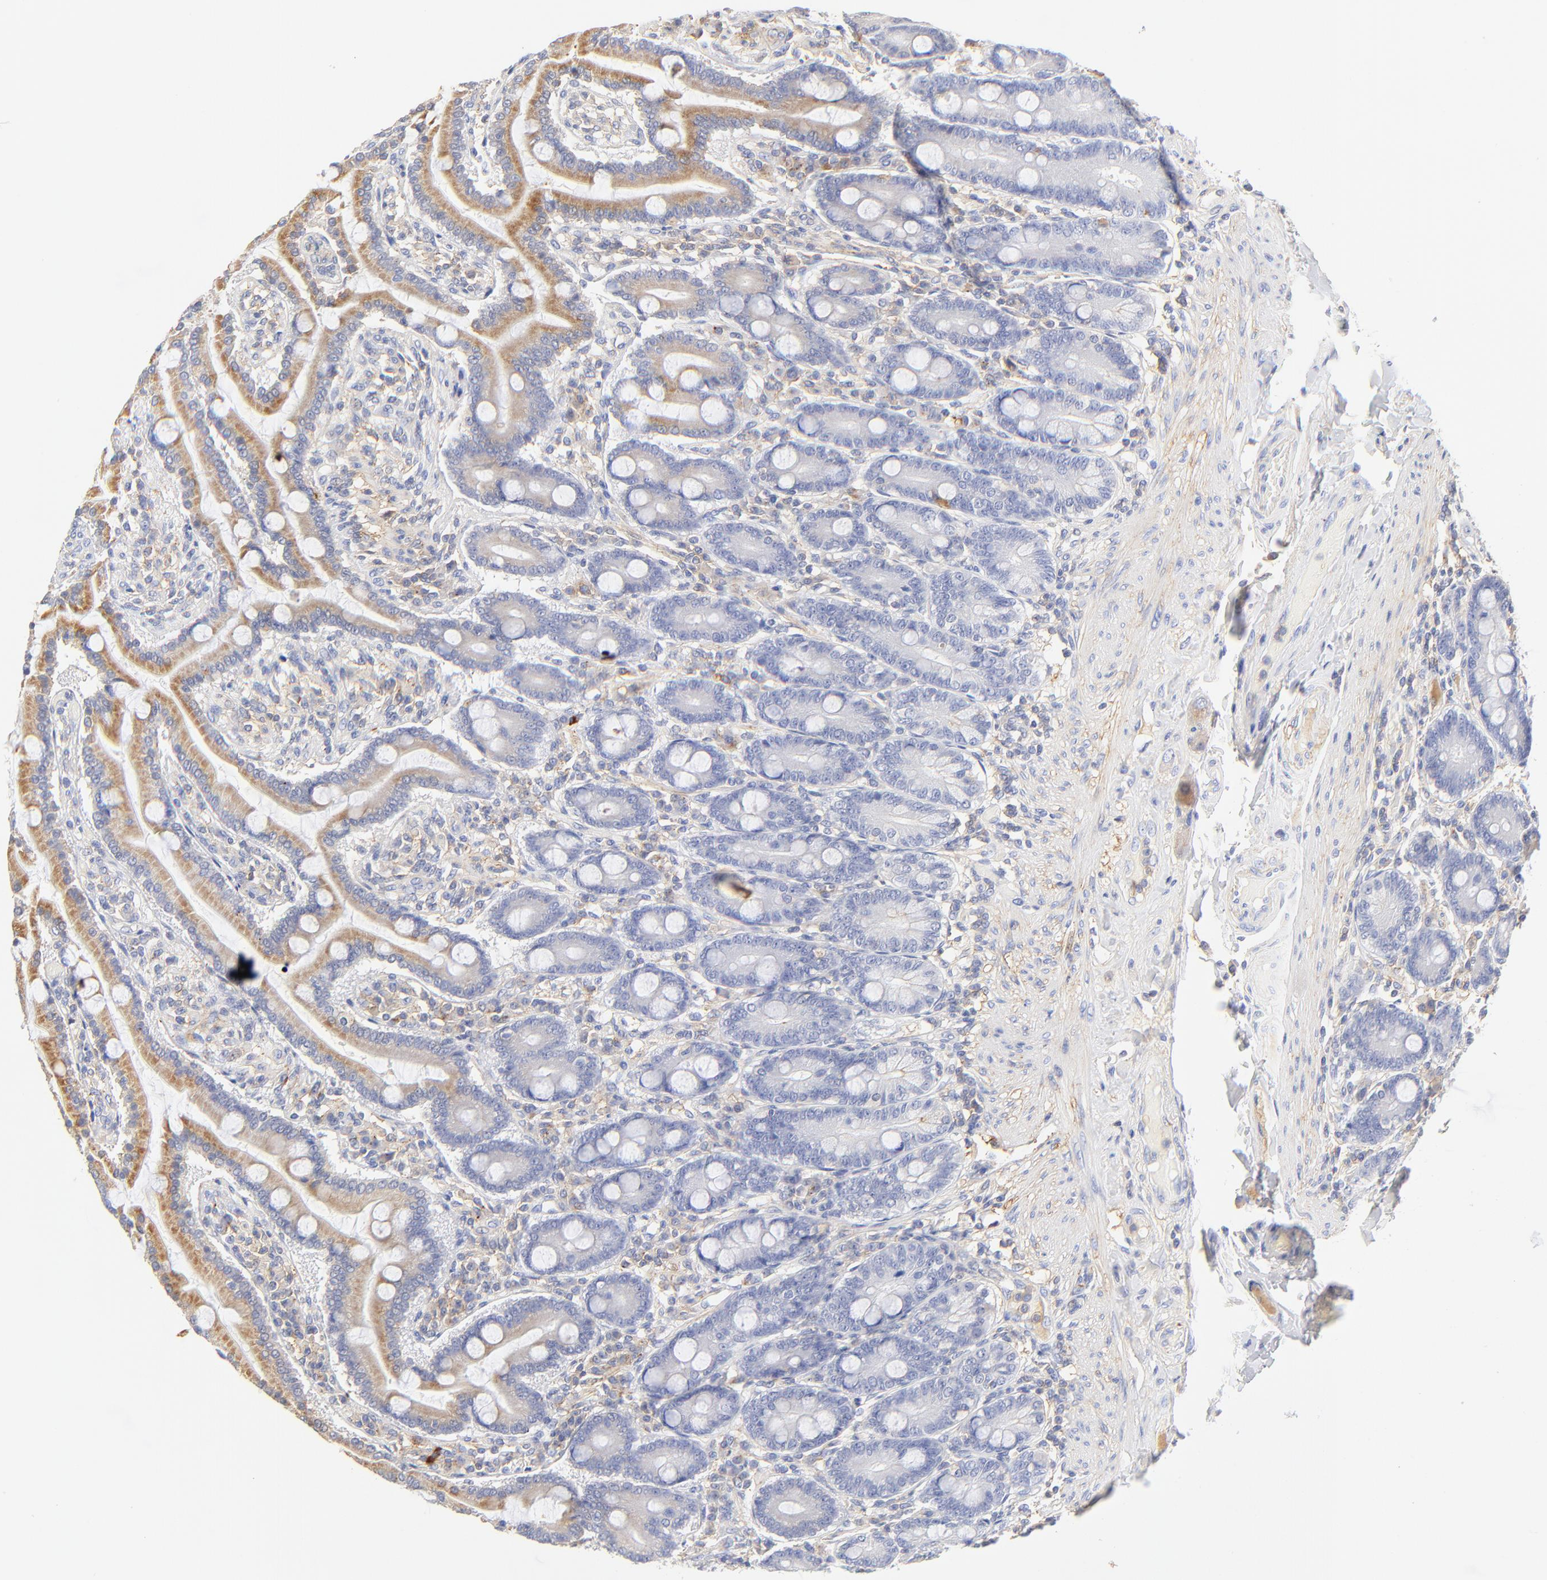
{"staining": {"intensity": "moderate", "quantity": "25%-75%", "location": "cytoplasmic/membranous"}, "tissue": "duodenum", "cell_type": "Glandular cells", "image_type": "normal", "snomed": [{"axis": "morphology", "description": "Normal tissue, NOS"}, {"axis": "topography", "description": "Duodenum"}], "caption": "This histopathology image displays immunohistochemistry (IHC) staining of unremarkable duodenum, with medium moderate cytoplasmic/membranous staining in approximately 25%-75% of glandular cells.", "gene": "MDGA2", "patient": {"sex": "female", "age": 64}}